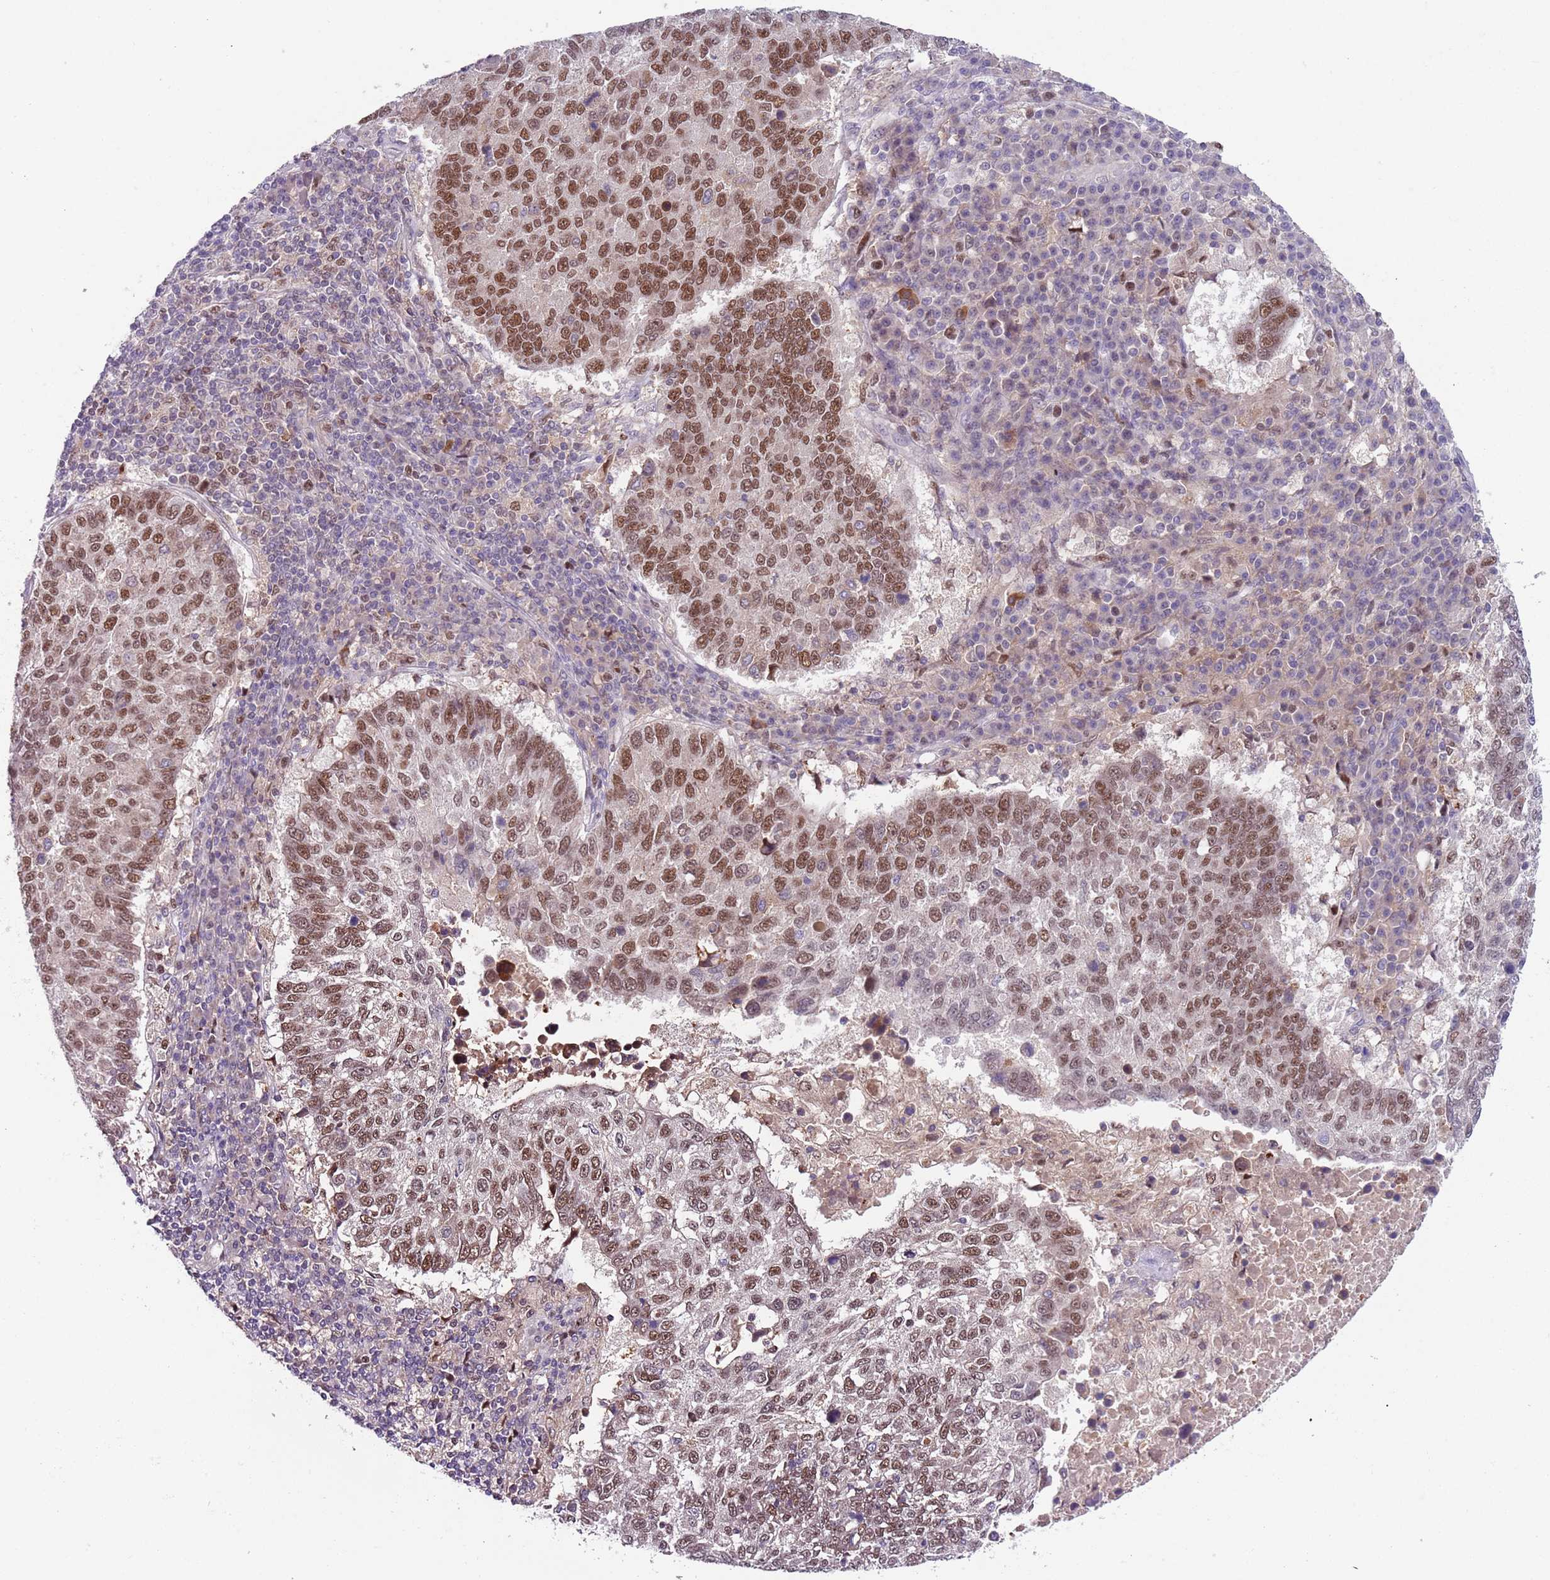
{"staining": {"intensity": "strong", "quantity": "25%-75%", "location": "nuclear"}, "tissue": "lung cancer", "cell_type": "Tumor cells", "image_type": "cancer", "snomed": [{"axis": "morphology", "description": "Squamous cell carcinoma, NOS"}, {"axis": "topography", "description": "Lung"}], "caption": "Immunohistochemical staining of lung cancer reveals high levels of strong nuclear staining in approximately 25%-75% of tumor cells. (IHC, brightfield microscopy, high magnification).", "gene": "RMND5B", "patient": {"sex": "male", "age": 73}}